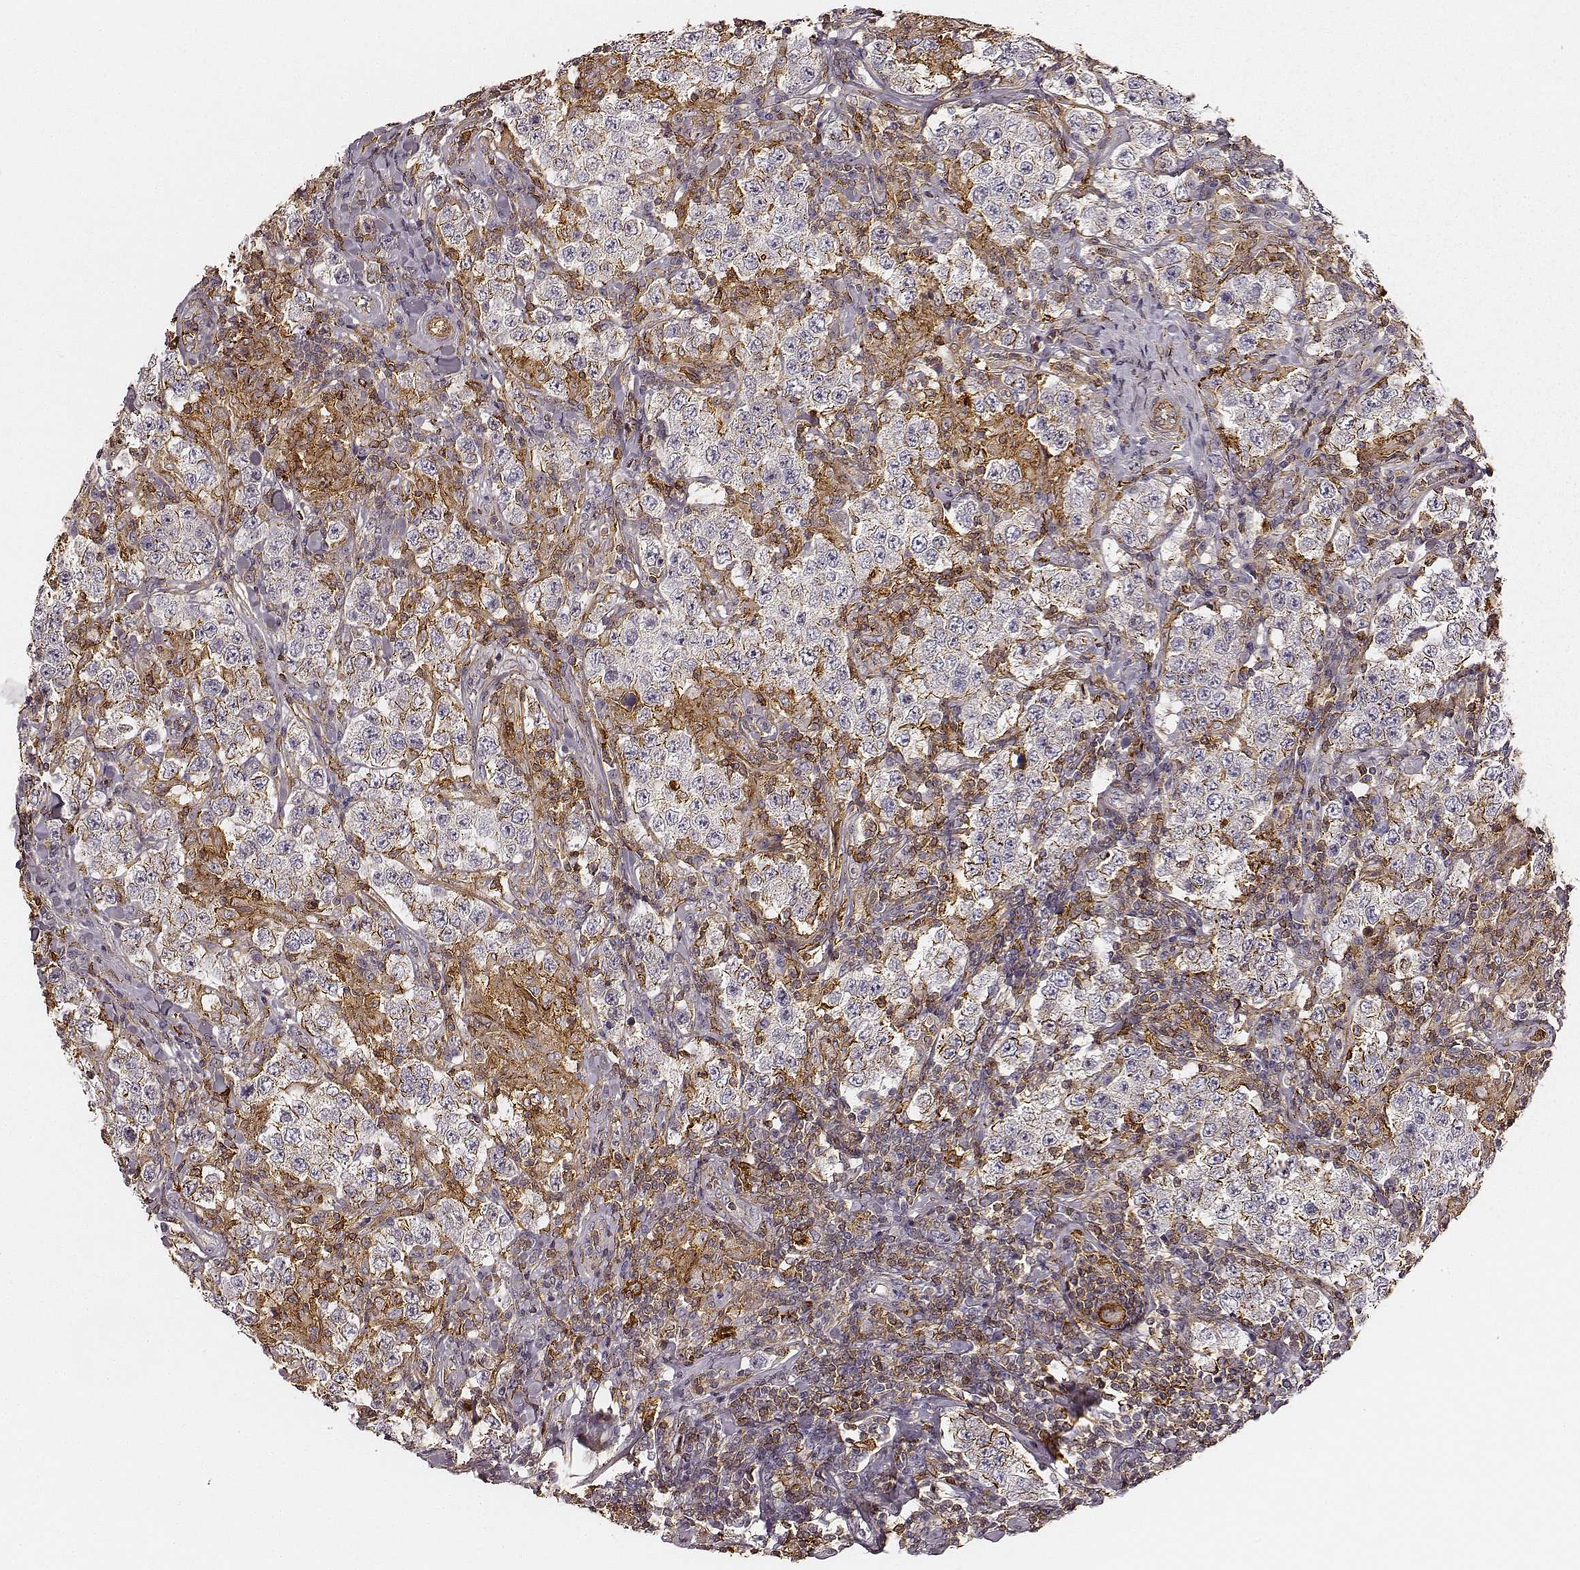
{"staining": {"intensity": "moderate", "quantity": "<25%", "location": "cytoplasmic/membranous"}, "tissue": "testis cancer", "cell_type": "Tumor cells", "image_type": "cancer", "snomed": [{"axis": "morphology", "description": "Seminoma, NOS"}, {"axis": "morphology", "description": "Carcinoma, Embryonal, NOS"}, {"axis": "topography", "description": "Testis"}], "caption": "Testis cancer tissue displays moderate cytoplasmic/membranous expression in about <25% of tumor cells, visualized by immunohistochemistry.", "gene": "ZYX", "patient": {"sex": "male", "age": 41}}